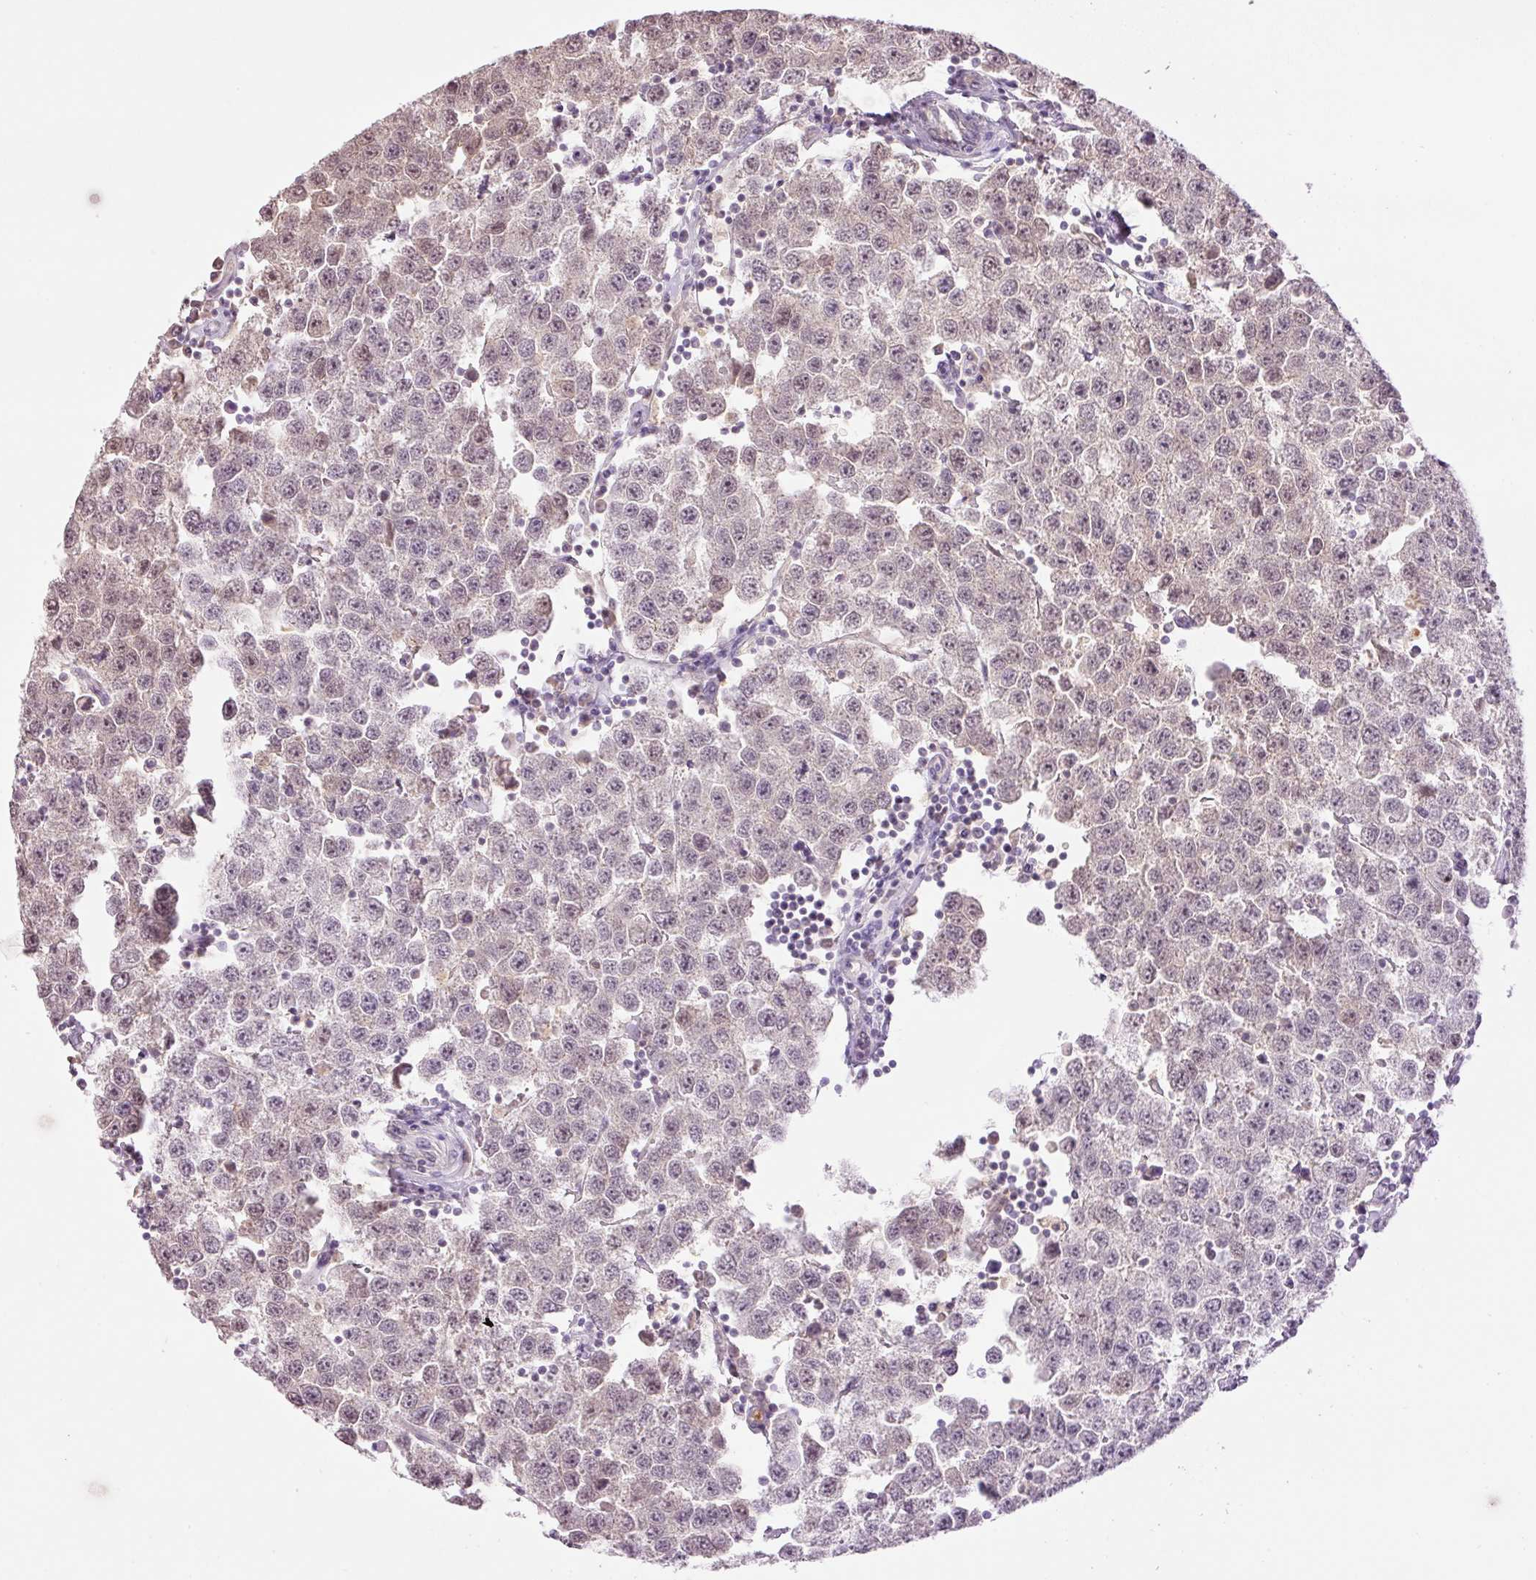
{"staining": {"intensity": "moderate", "quantity": "<25%", "location": "nuclear"}, "tissue": "testis cancer", "cell_type": "Tumor cells", "image_type": "cancer", "snomed": [{"axis": "morphology", "description": "Seminoma, NOS"}, {"axis": "topography", "description": "Testis"}], "caption": "A histopathology image of seminoma (testis) stained for a protein shows moderate nuclear brown staining in tumor cells. (DAB (3,3'-diaminobenzidine) IHC with brightfield microscopy, high magnification).", "gene": "LY6G6D", "patient": {"sex": "male", "age": 34}}